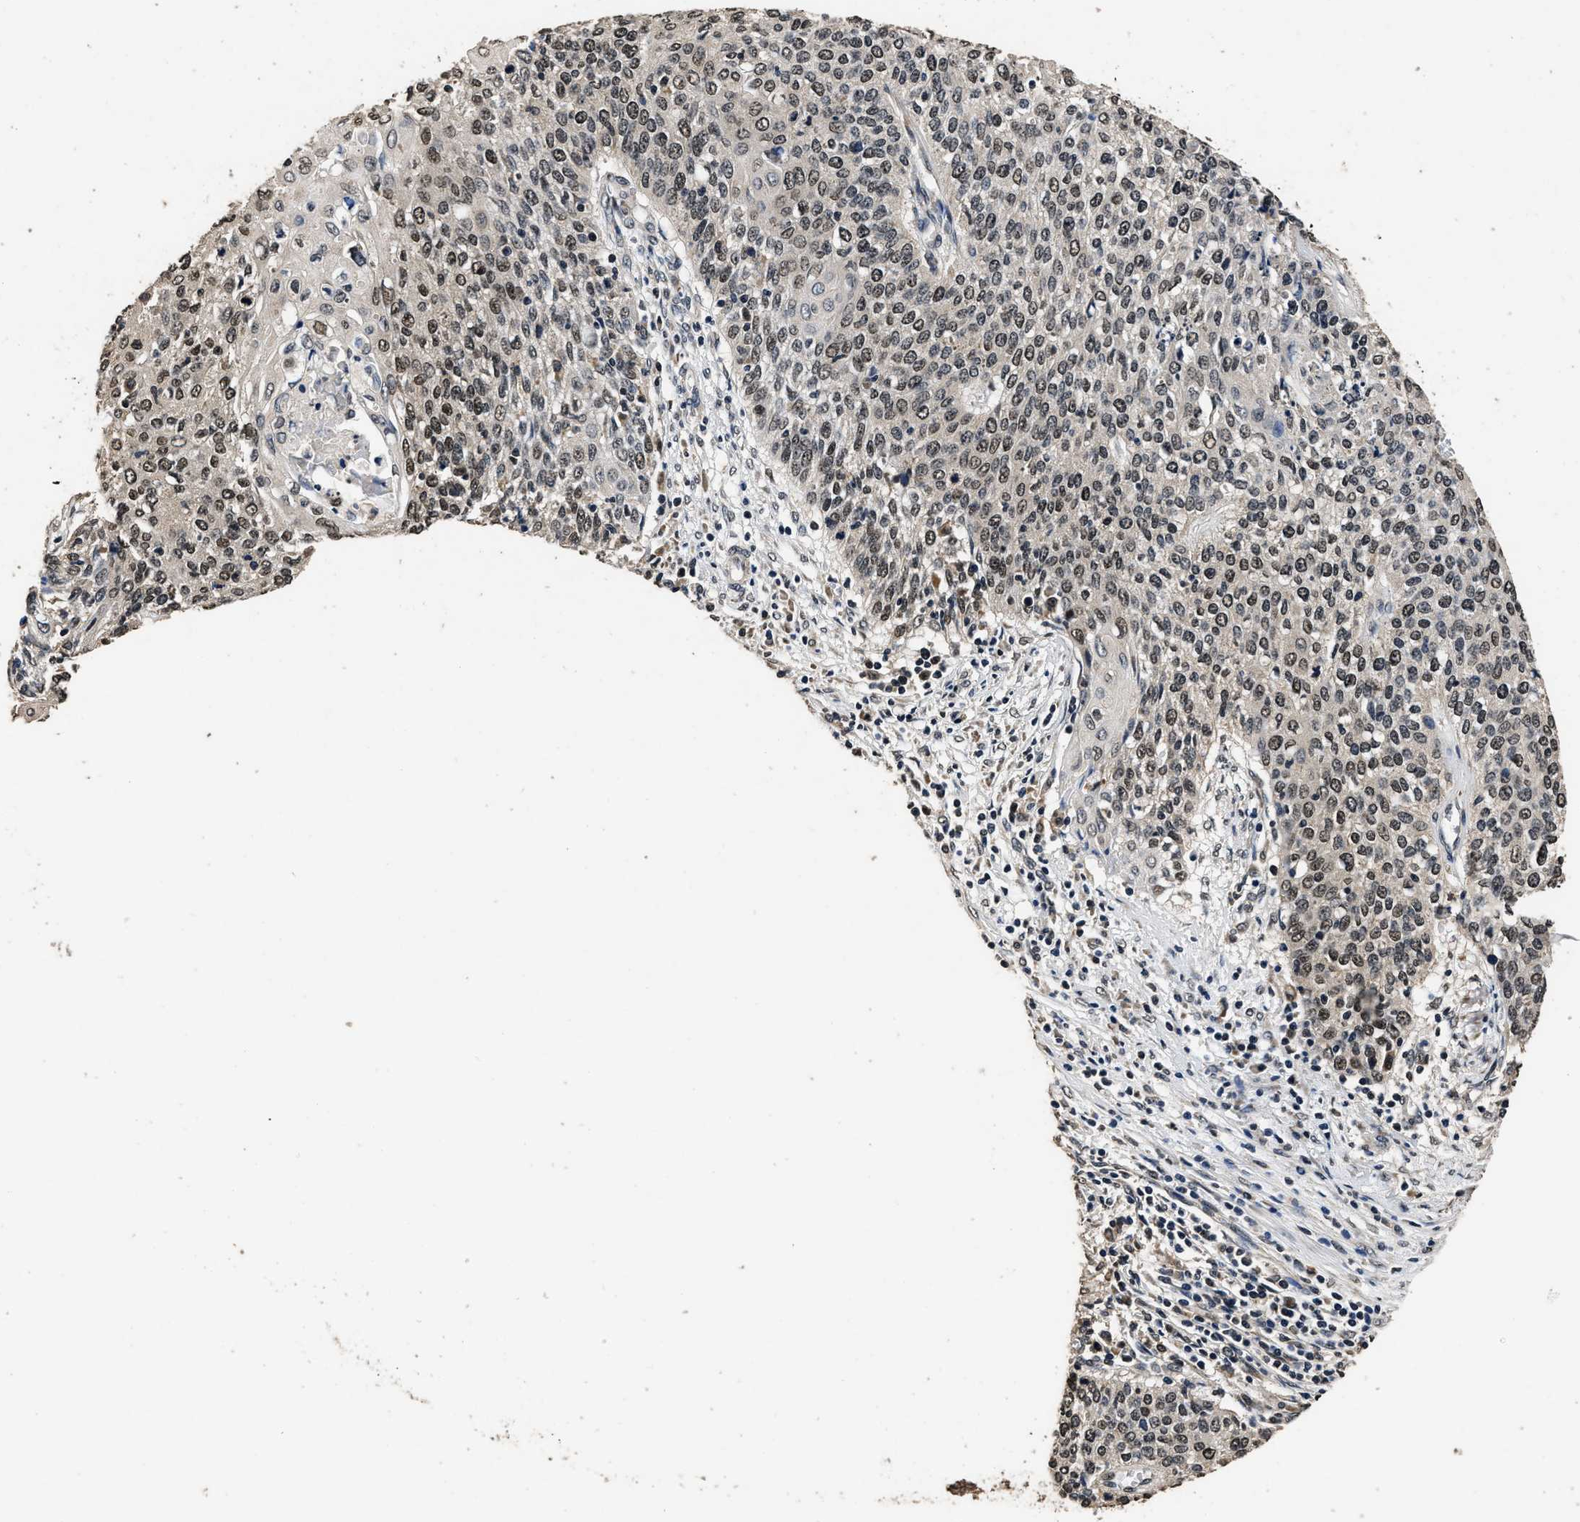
{"staining": {"intensity": "moderate", "quantity": ">75%", "location": "nuclear"}, "tissue": "cervical cancer", "cell_type": "Tumor cells", "image_type": "cancer", "snomed": [{"axis": "morphology", "description": "Squamous cell carcinoma, NOS"}, {"axis": "topography", "description": "Cervix"}], "caption": "Moderate nuclear staining is identified in approximately >75% of tumor cells in cervical cancer (squamous cell carcinoma).", "gene": "CSTF1", "patient": {"sex": "female", "age": 39}}